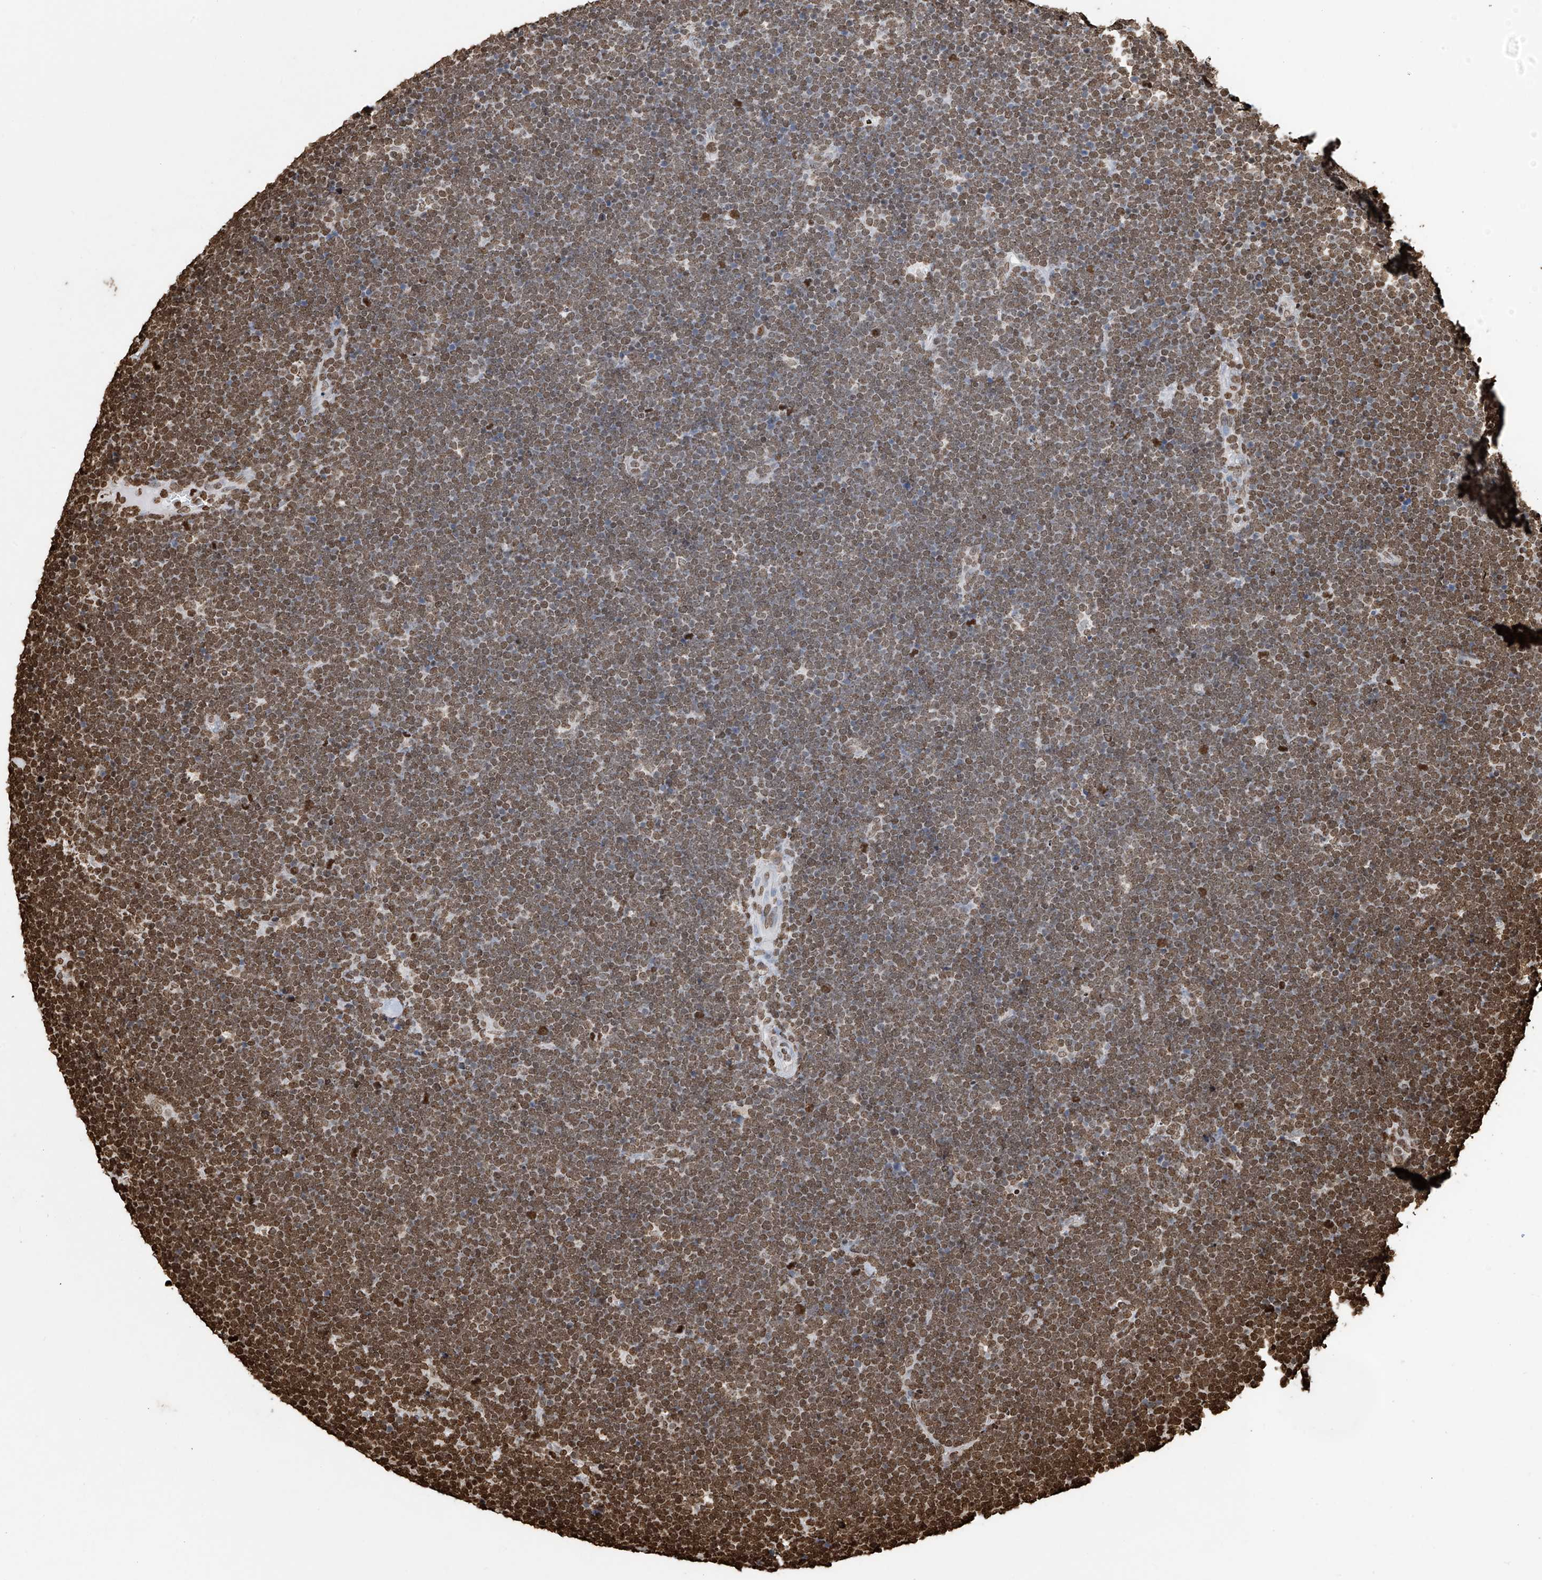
{"staining": {"intensity": "moderate", "quantity": ">75%", "location": "nuclear"}, "tissue": "lymphoma", "cell_type": "Tumor cells", "image_type": "cancer", "snomed": [{"axis": "morphology", "description": "Malignant lymphoma, non-Hodgkin's type, High grade"}, {"axis": "topography", "description": "Lymph node"}], "caption": "A high-resolution micrograph shows immunohistochemistry (IHC) staining of lymphoma, which shows moderate nuclear expression in about >75% of tumor cells.", "gene": "DPPA2", "patient": {"sex": "male", "age": 13}}